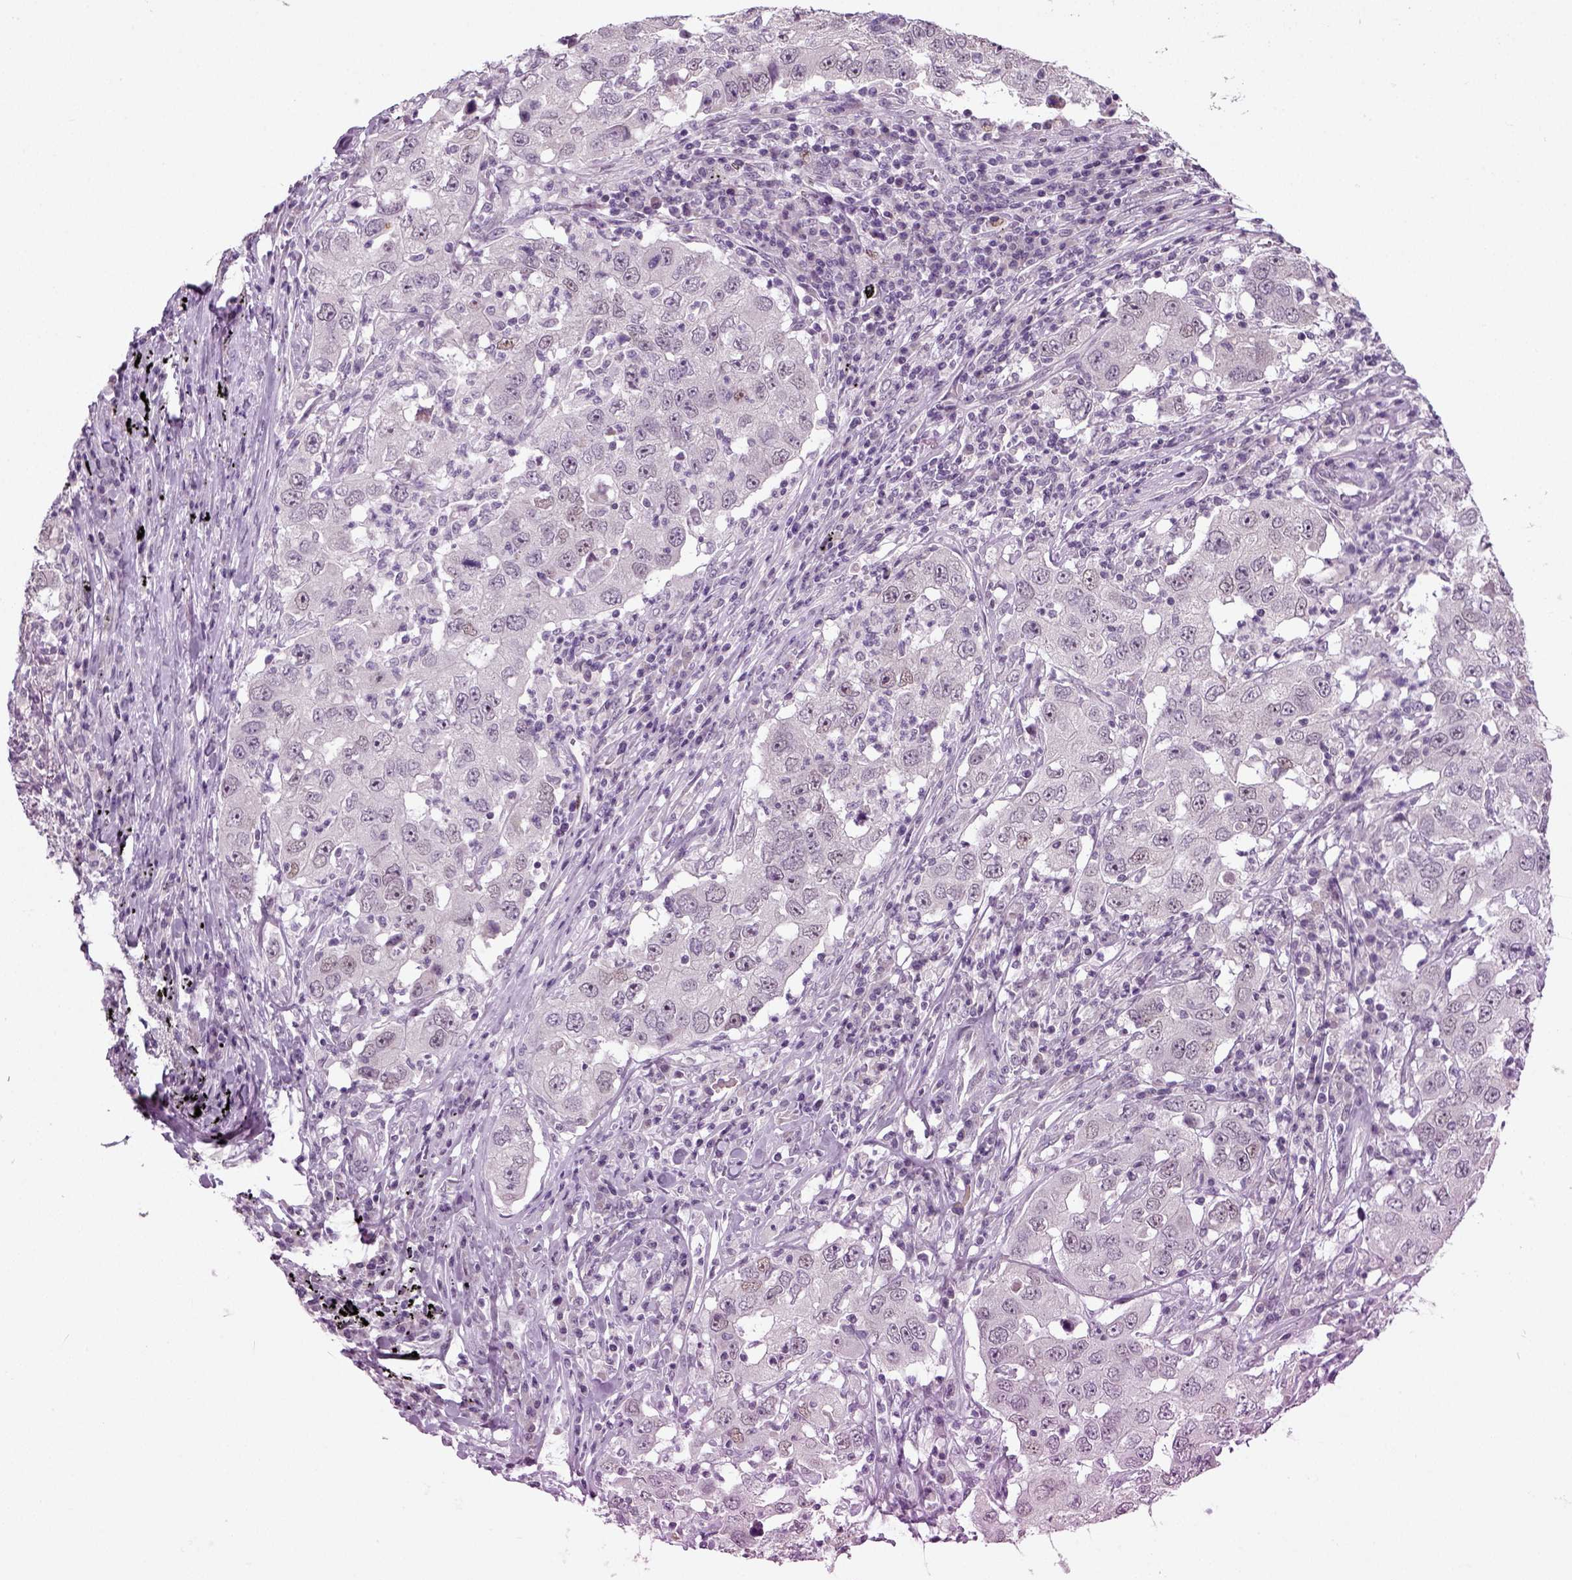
{"staining": {"intensity": "negative", "quantity": "none", "location": "none"}, "tissue": "lung cancer", "cell_type": "Tumor cells", "image_type": "cancer", "snomed": [{"axis": "morphology", "description": "Adenocarcinoma, NOS"}, {"axis": "topography", "description": "Lung"}], "caption": "This is a micrograph of immunohistochemistry (IHC) staining of lung cancer, which shows no expression in tumor cells. The staining is performed using DAB (3,3'-diaminobenzidine) brown chromogen with nuclei counter-stained in using hematoxylin.", "gene": "SYNGAP1", "patient": {"sex": "male", "age": 73}}